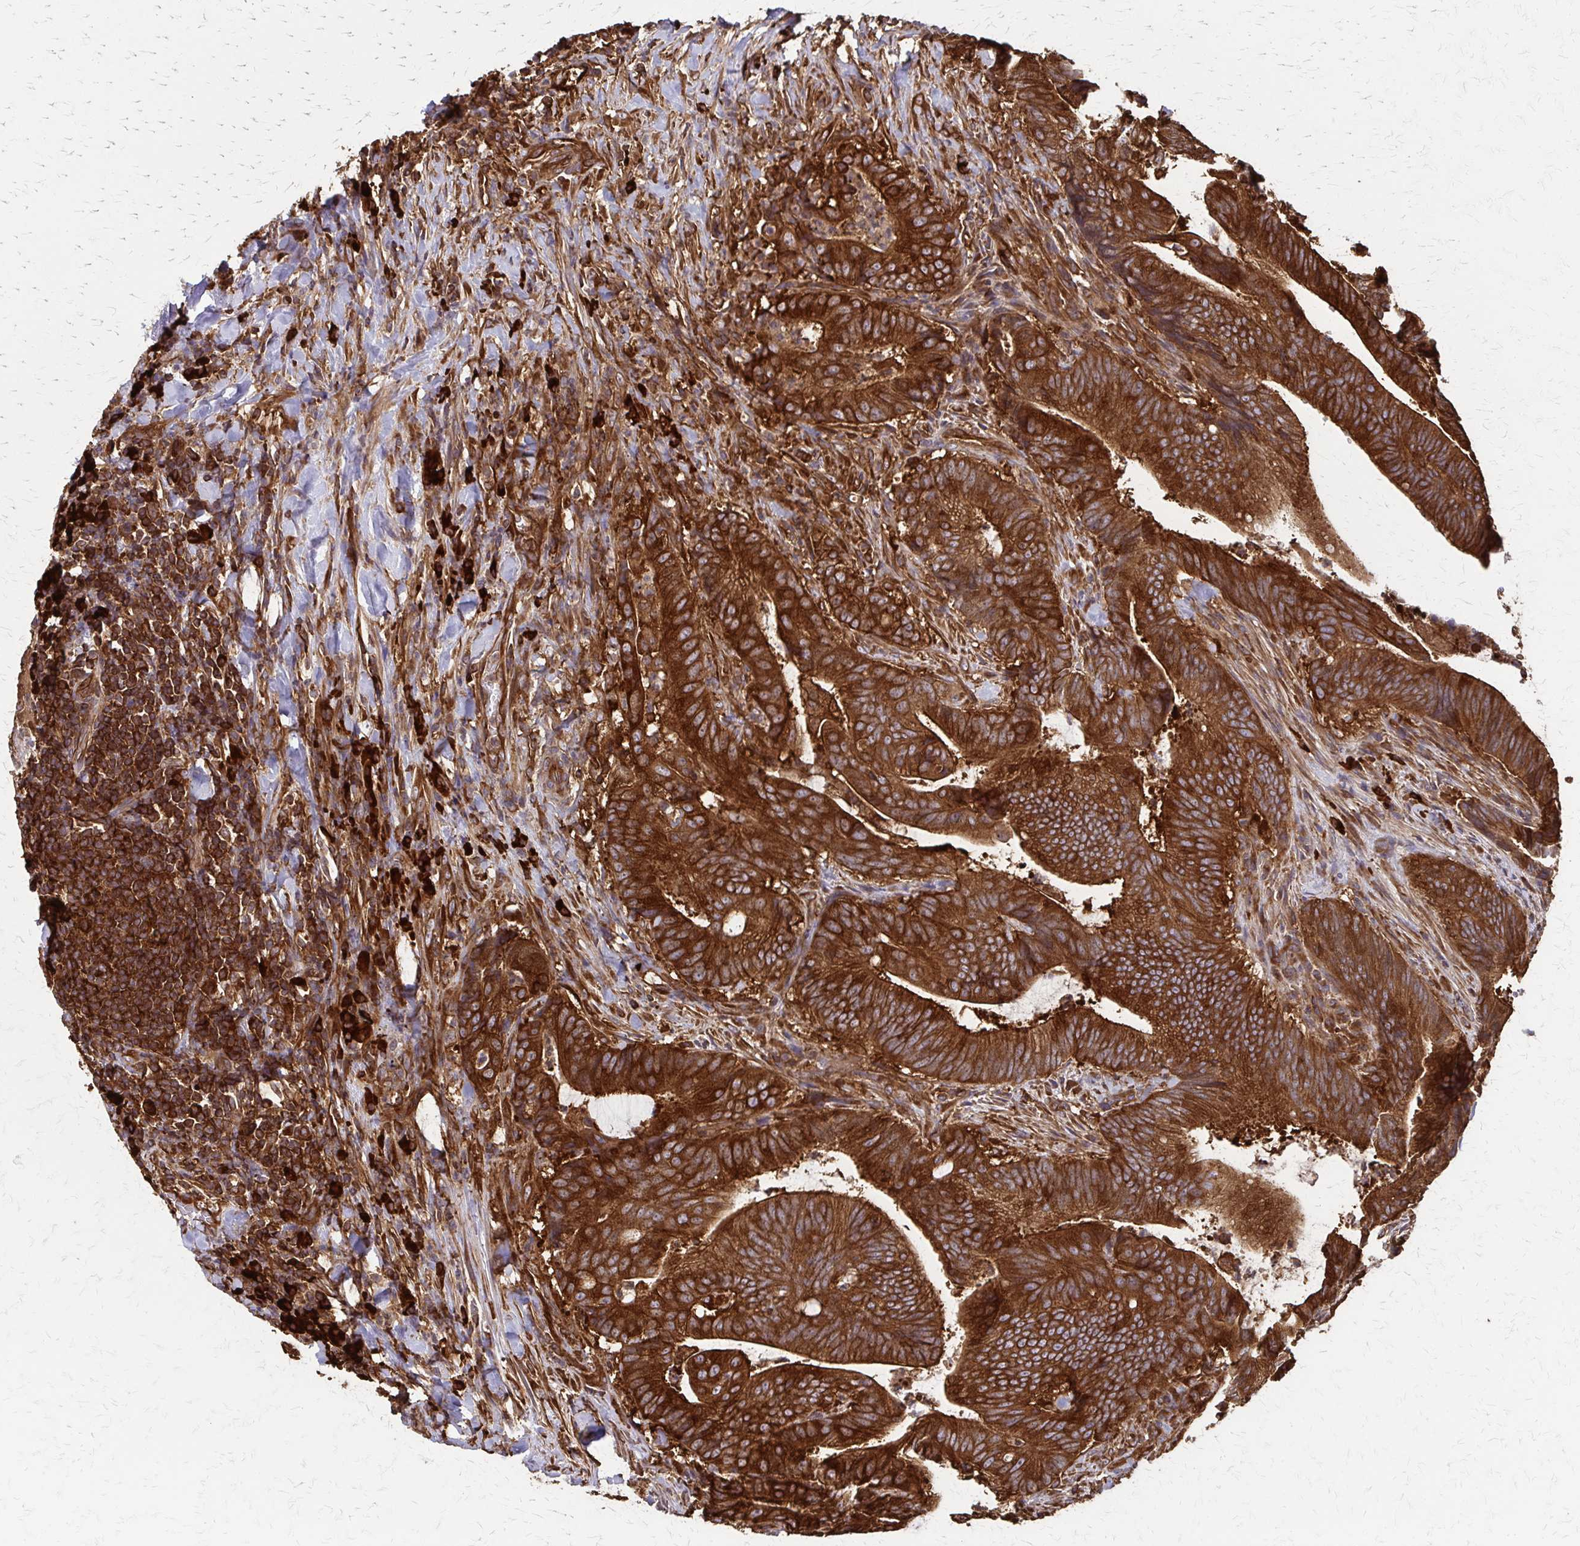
{"staining": {"intensity": "strong", "quantity": ">75%", "location": "cytoplasmic/membranous"}, "tissue": "colorectal cancer", "cell_type": "Tumor cells", "image_type": "cancer", "snomed": [{"axis": "morphology", "description": "Adenocarcinoma, NOS"}, {"axis": "topography", "description": "Colon"}], "caption": "This histopathology image displays colorectal cancer stained with immunohistochemistry (IHC) to label a protein in brown. The cytoplasmic/membranous of tumor cells show strong positivity for the protein. Nuclei are counter-stained blue.", "gene": "EEF2", "patient": {"sex": "female", "age": 43}}